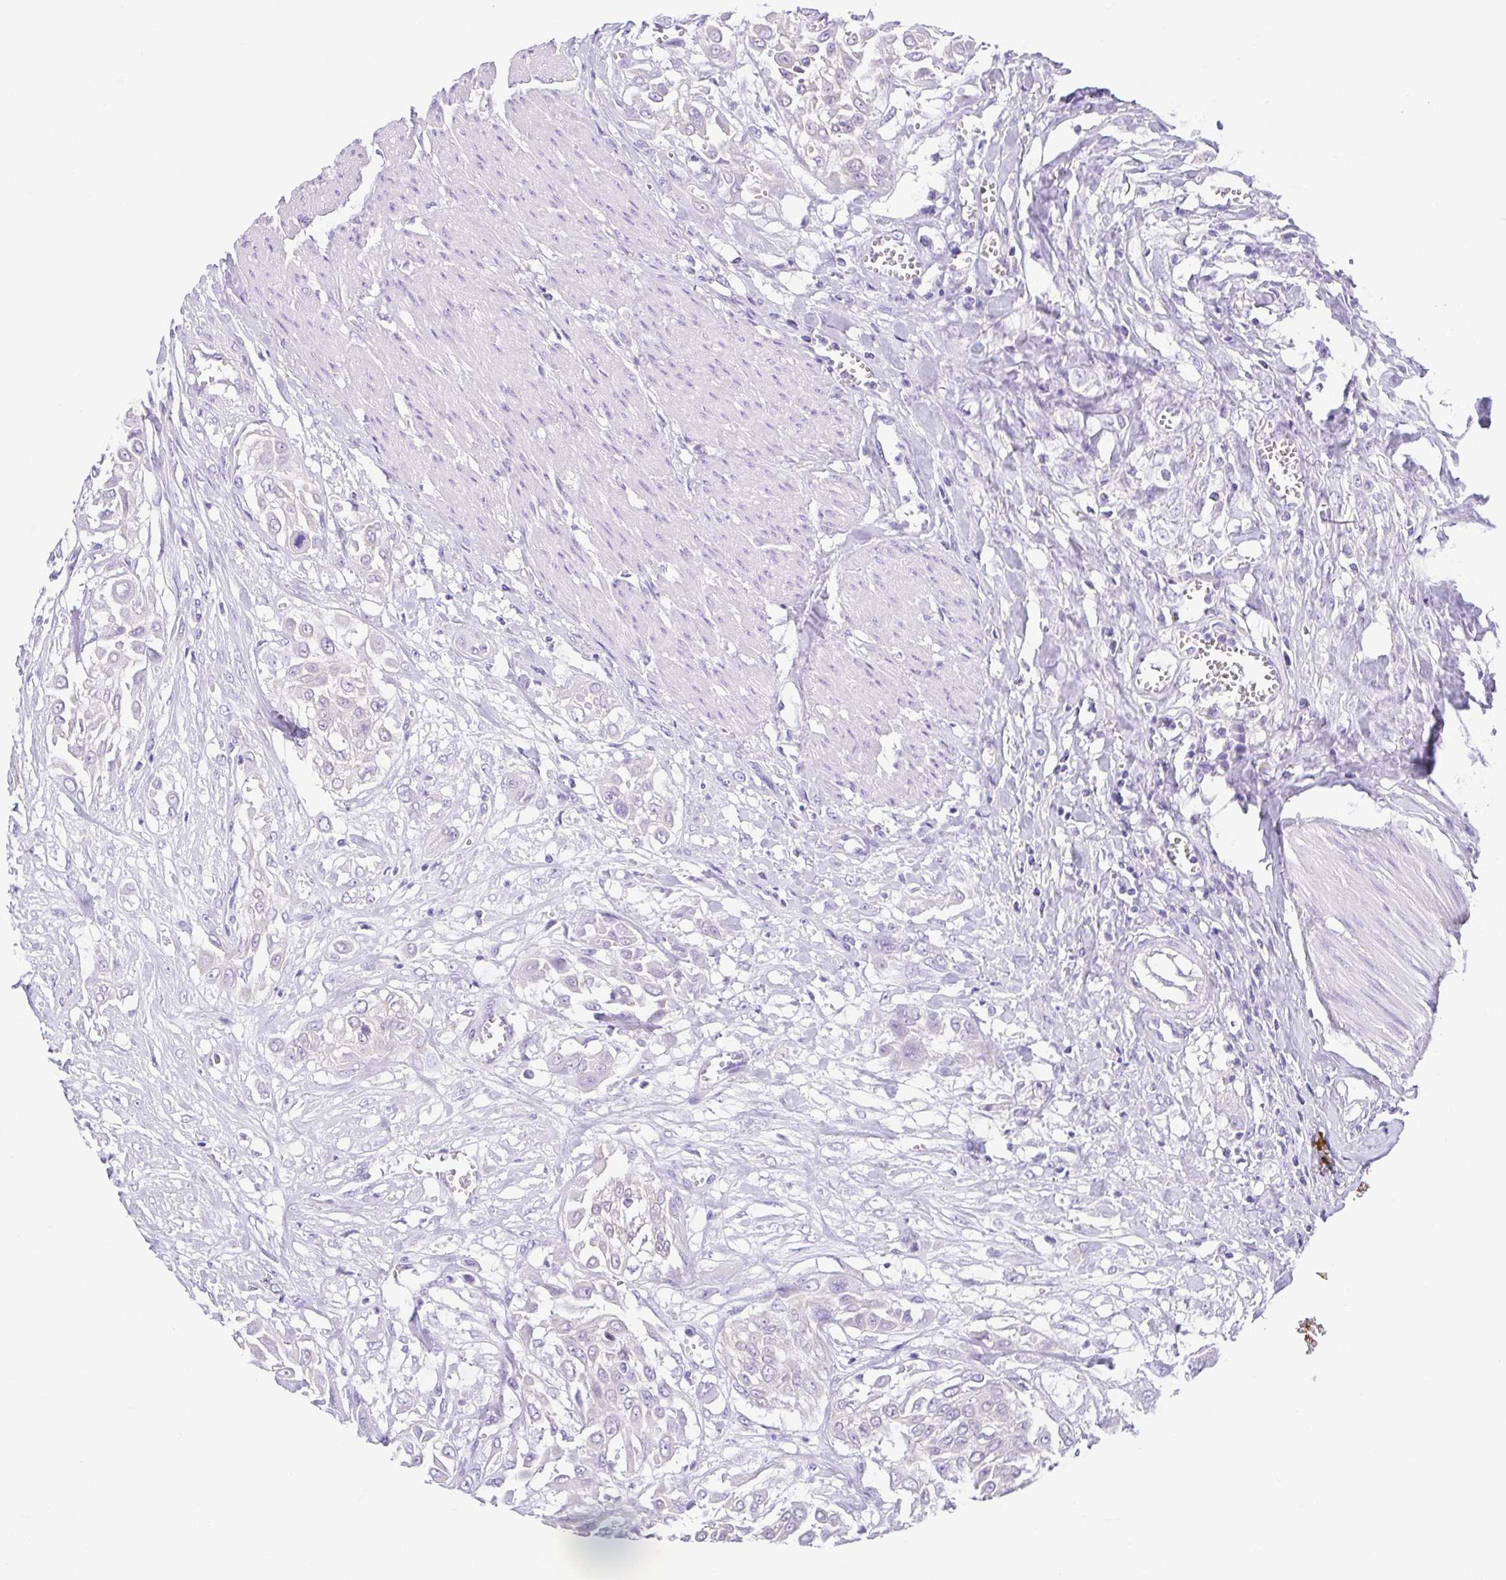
{"staining": {"intensity": "negative", "quantity": "none", "location": "none"}, "tissue": "urothelial cancer", "cell_type": "Tumor cells", "image_type": "cancer", "snomed": [{"axis": "morphology", "description": "Urothelial carcinoma, High grade"}, {"axis": "topography", "description": "Urinary bladder"}], "caption": "This is an immunohistochemistry histopathology image of human urothelial cancer. There is no positivity in tumor cells.", "gene": "SPATA4", "patient": {"sex": "male", "age": 57}}